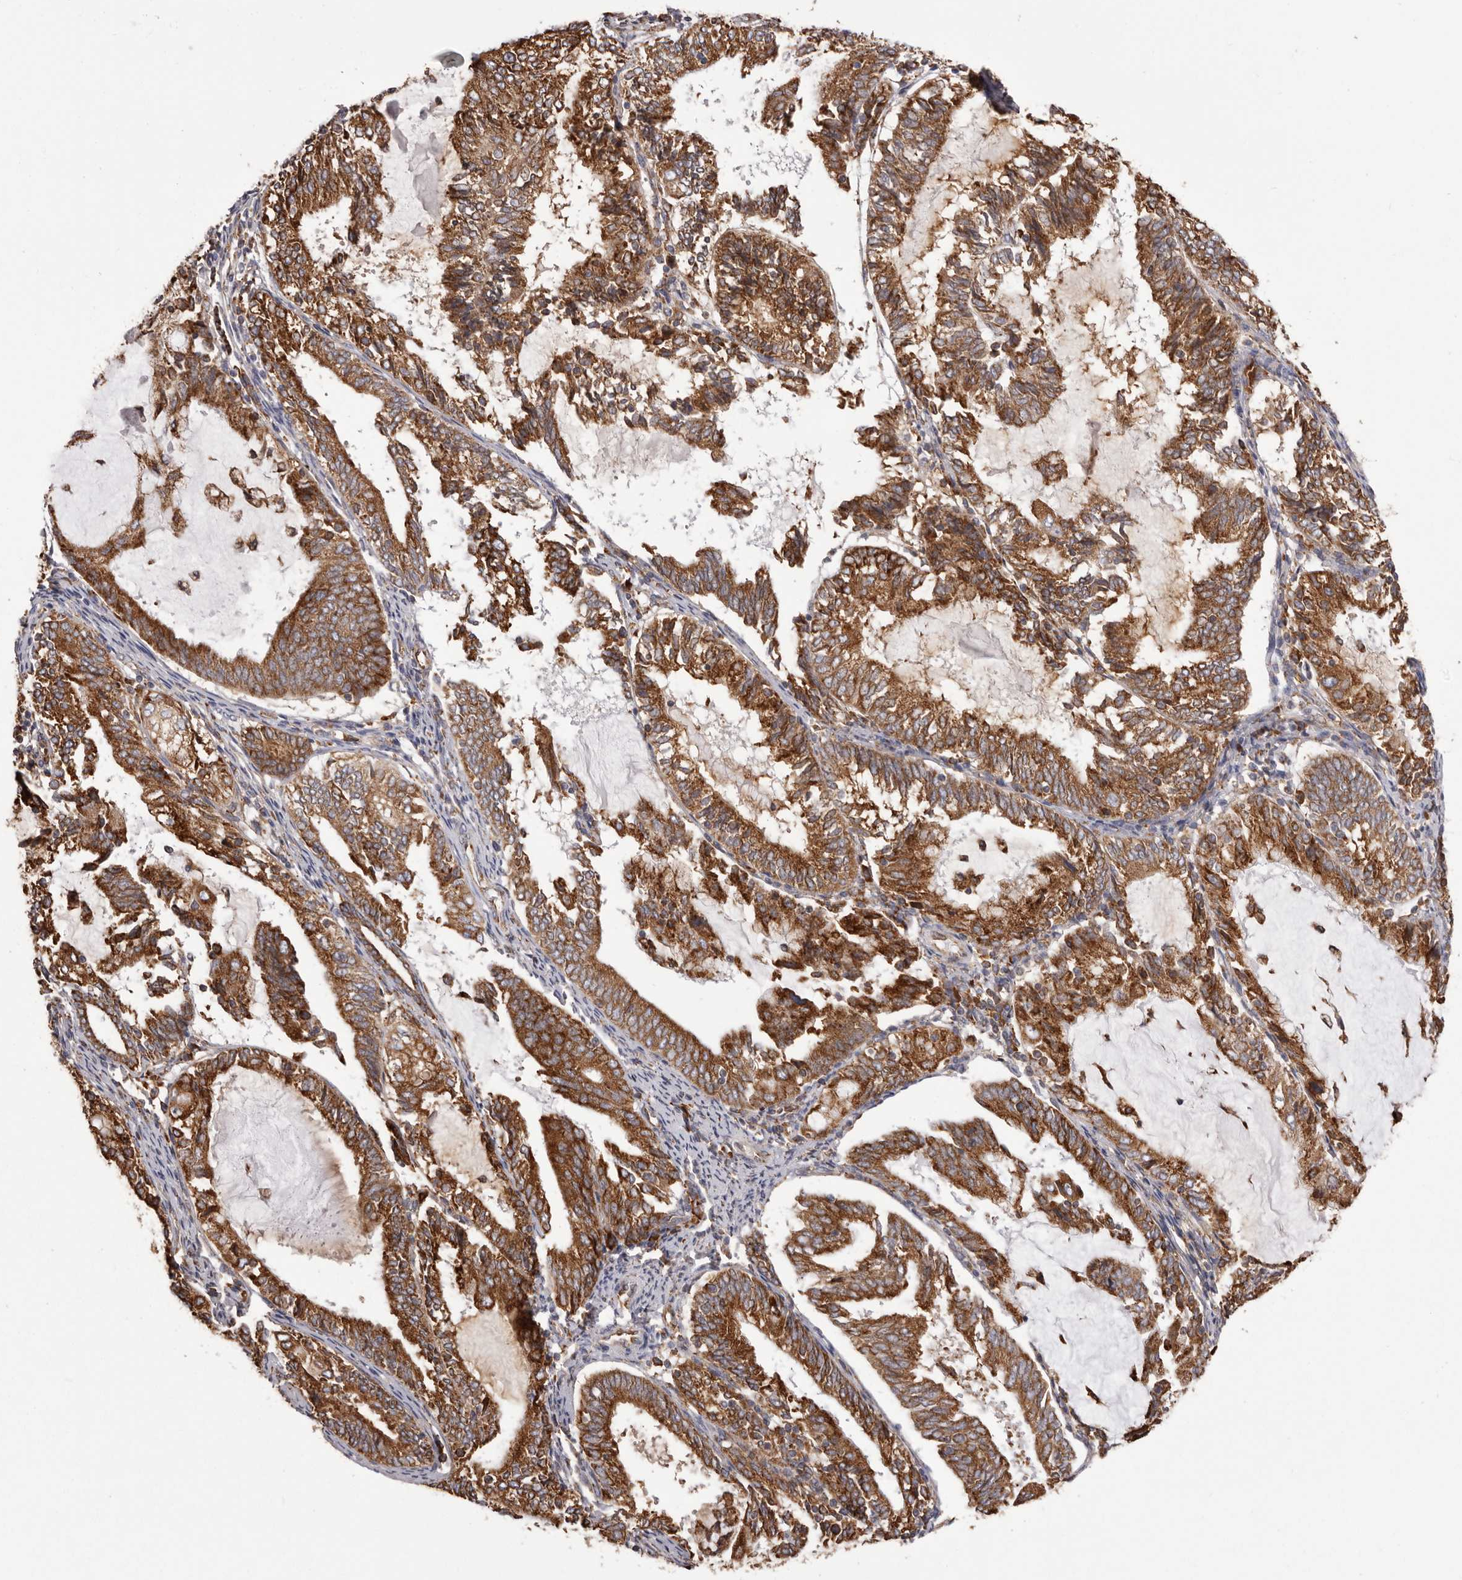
{"staining": {"intensity": "strong", "quantity": ">75%", "location": "cytoplasmic/membranous"}, "tissue": "endometrial cancer", "cell_type": "Tumor cells", "image_type": "cancer", "snomed": [{"axis": "morphology", "description": "Adenocarcinoma, NOS"}, {"axis": "topography", "description": "Endometrium"}], "caption": "Tumor cells reveal high levels of strong cytoplasmic/membranous expression in approximately >75% of cells in adenocarcinoma (endometrial).", "gene": "QRSL1", "patient": {"sex": "female", "age": 81}}